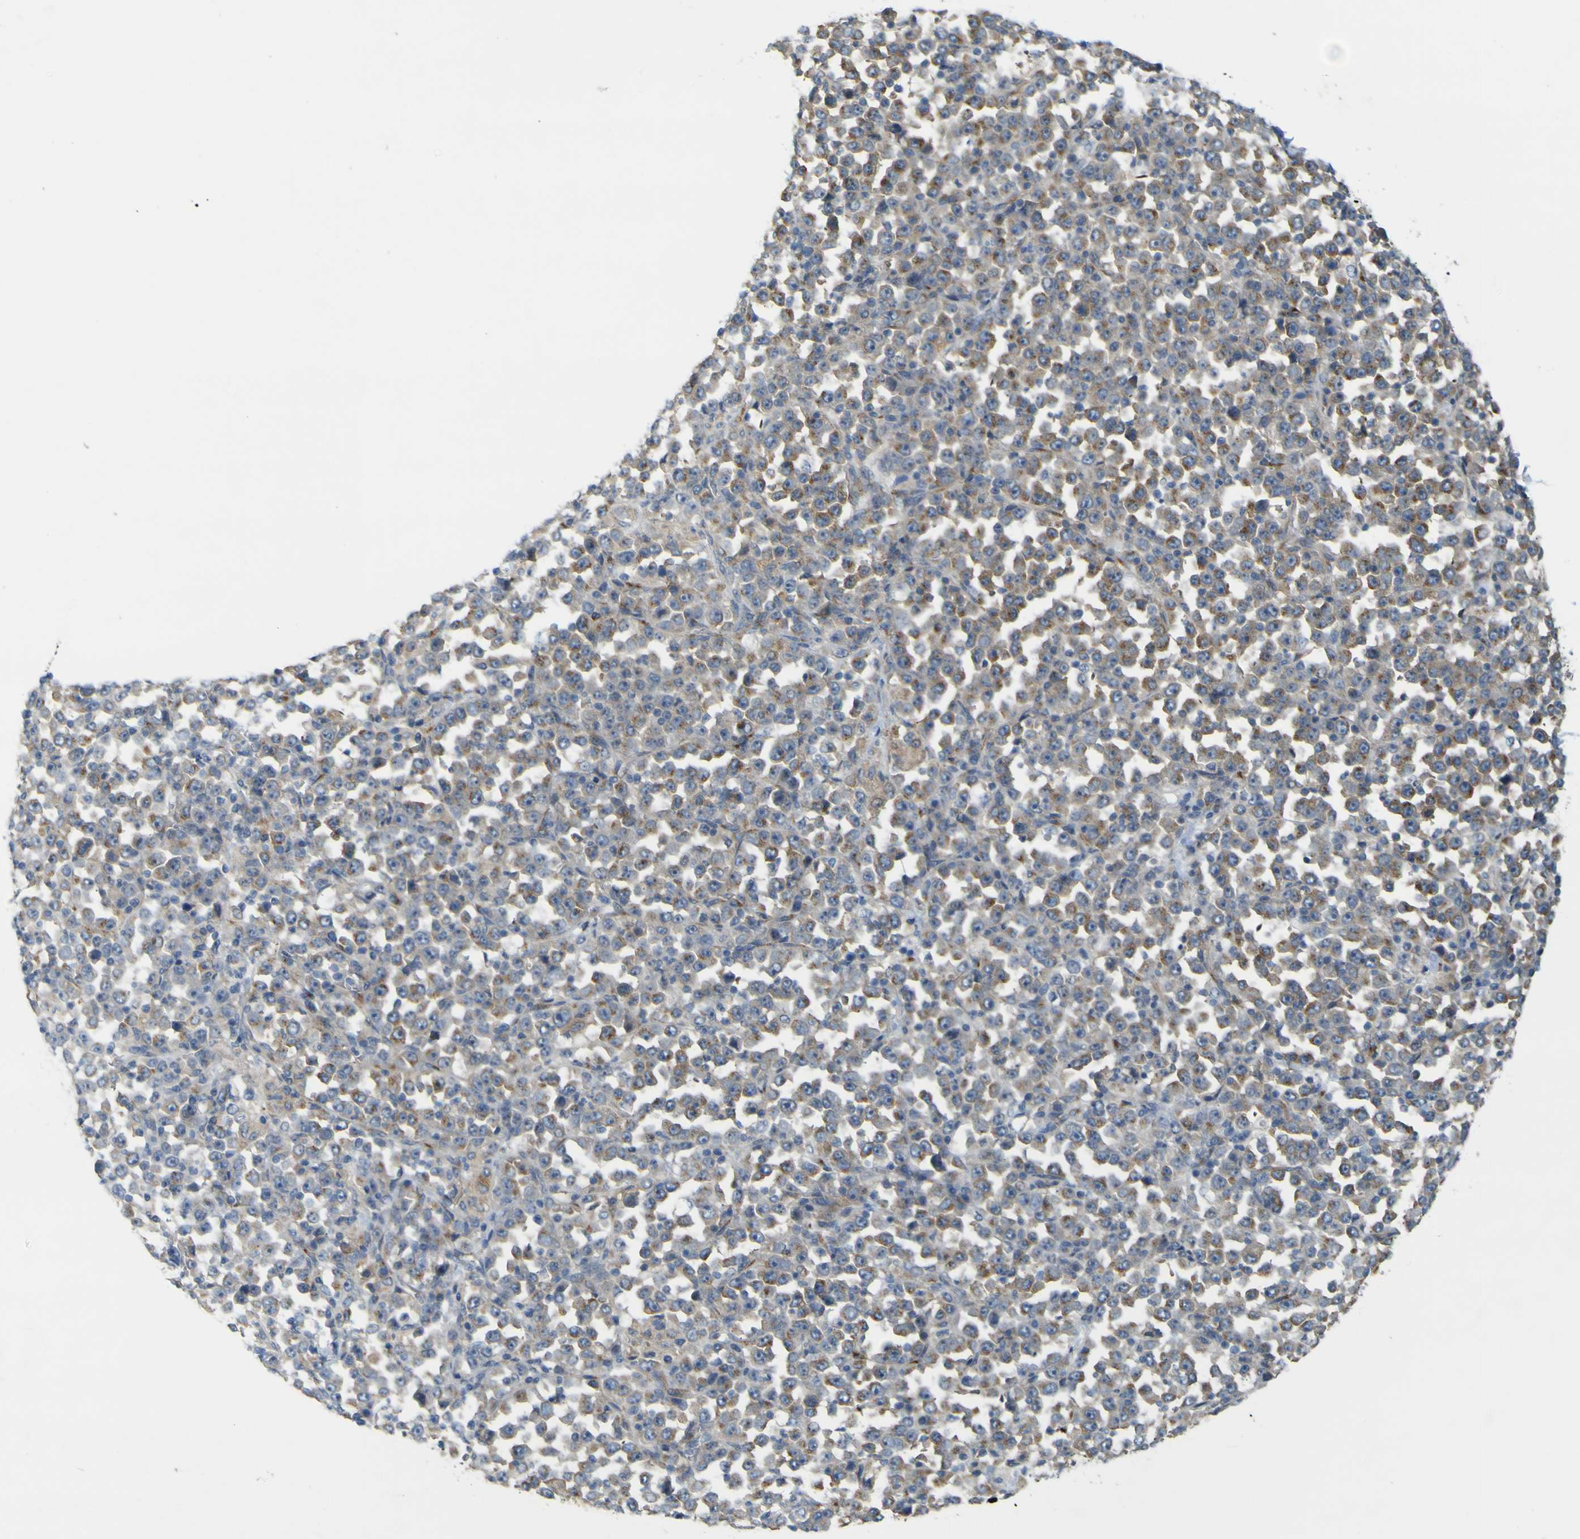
{"staining": {"intensity": "moderate", "quantity": "<25%", "location": "cytoplasmic/membranous"}, "tissue": "stomach cancer", "cell_type": "Tumor cells", "image_type": "cancer", "snomed": [{"axis": "morphology", "description": "Normal tissue, NOS"}, {"axis": "morphology", "description": "Adenocarcinoma, NOS"}, {"axis": "topography", "description": "Stomach, upper"}, {"axis": "topography", "description": "Stomach"}], "caption": "A micrograph of stomach cancer stained for a protein exhibits moderate cytoplasmic/membranous brown staining in tumor cells.", "gene": "IGF2R", "patient": {"sex": "male", "age": 59}}